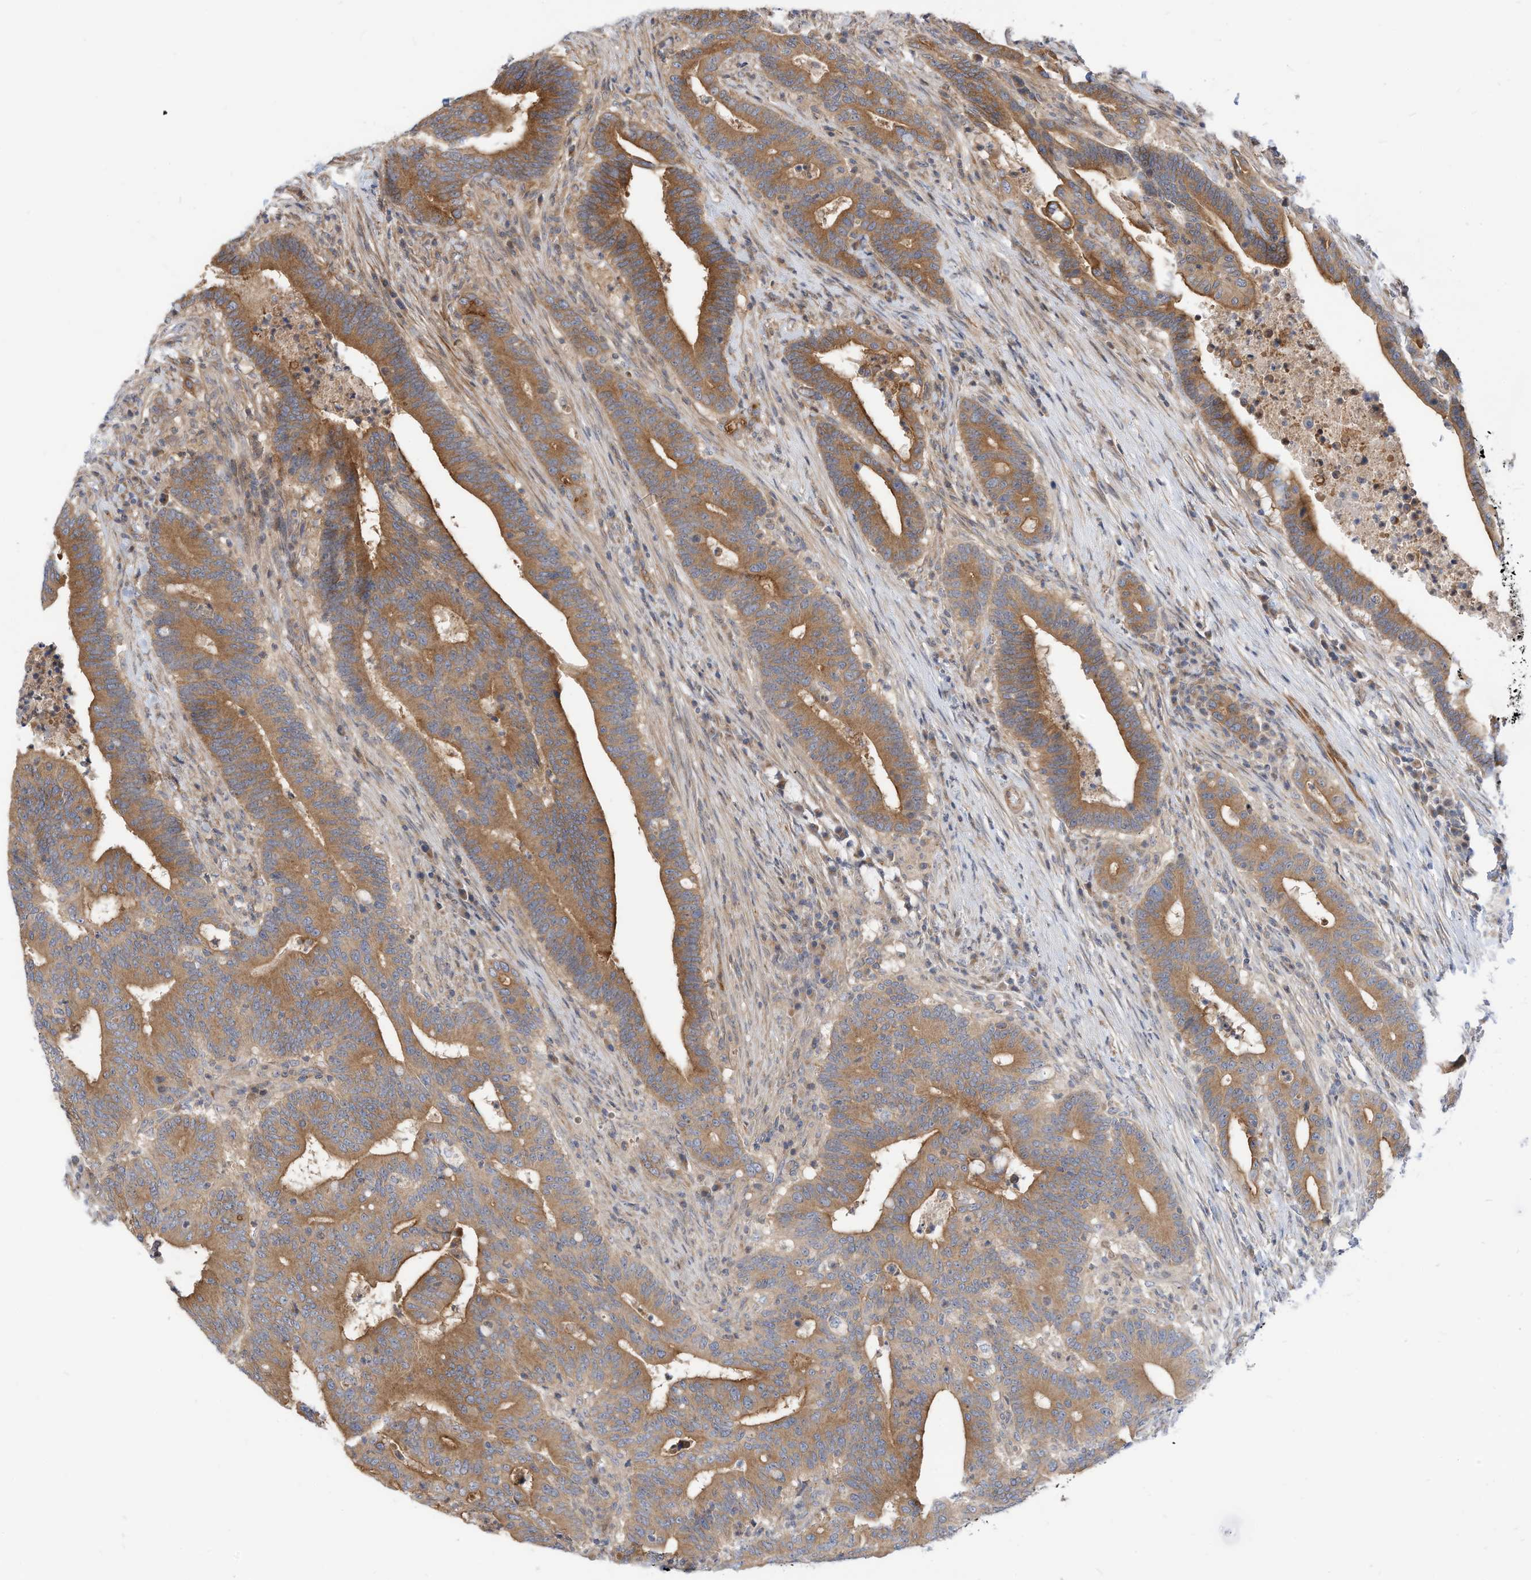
{"staining": {"intensity": "moderate", "quantity": ">75%", "location": "cytoplasmic/membranous"}, "tissue": "colorectal cancer", "cell_type": "Tumor cells", "image_type": "cancer", "snomed": [{"axis": "morphology", "description": "Adenocarcinoma, NOS"}, {"axis": "topography", "description": "Colon"}], "caption": "Colorectal cancer stained for a protein (brown) shows moderate cytoplasmic/membranous positive positivity in about >75% of tumor cells.", "gene": "OFD1", "patient": {"sex": "female", "age": 66}}